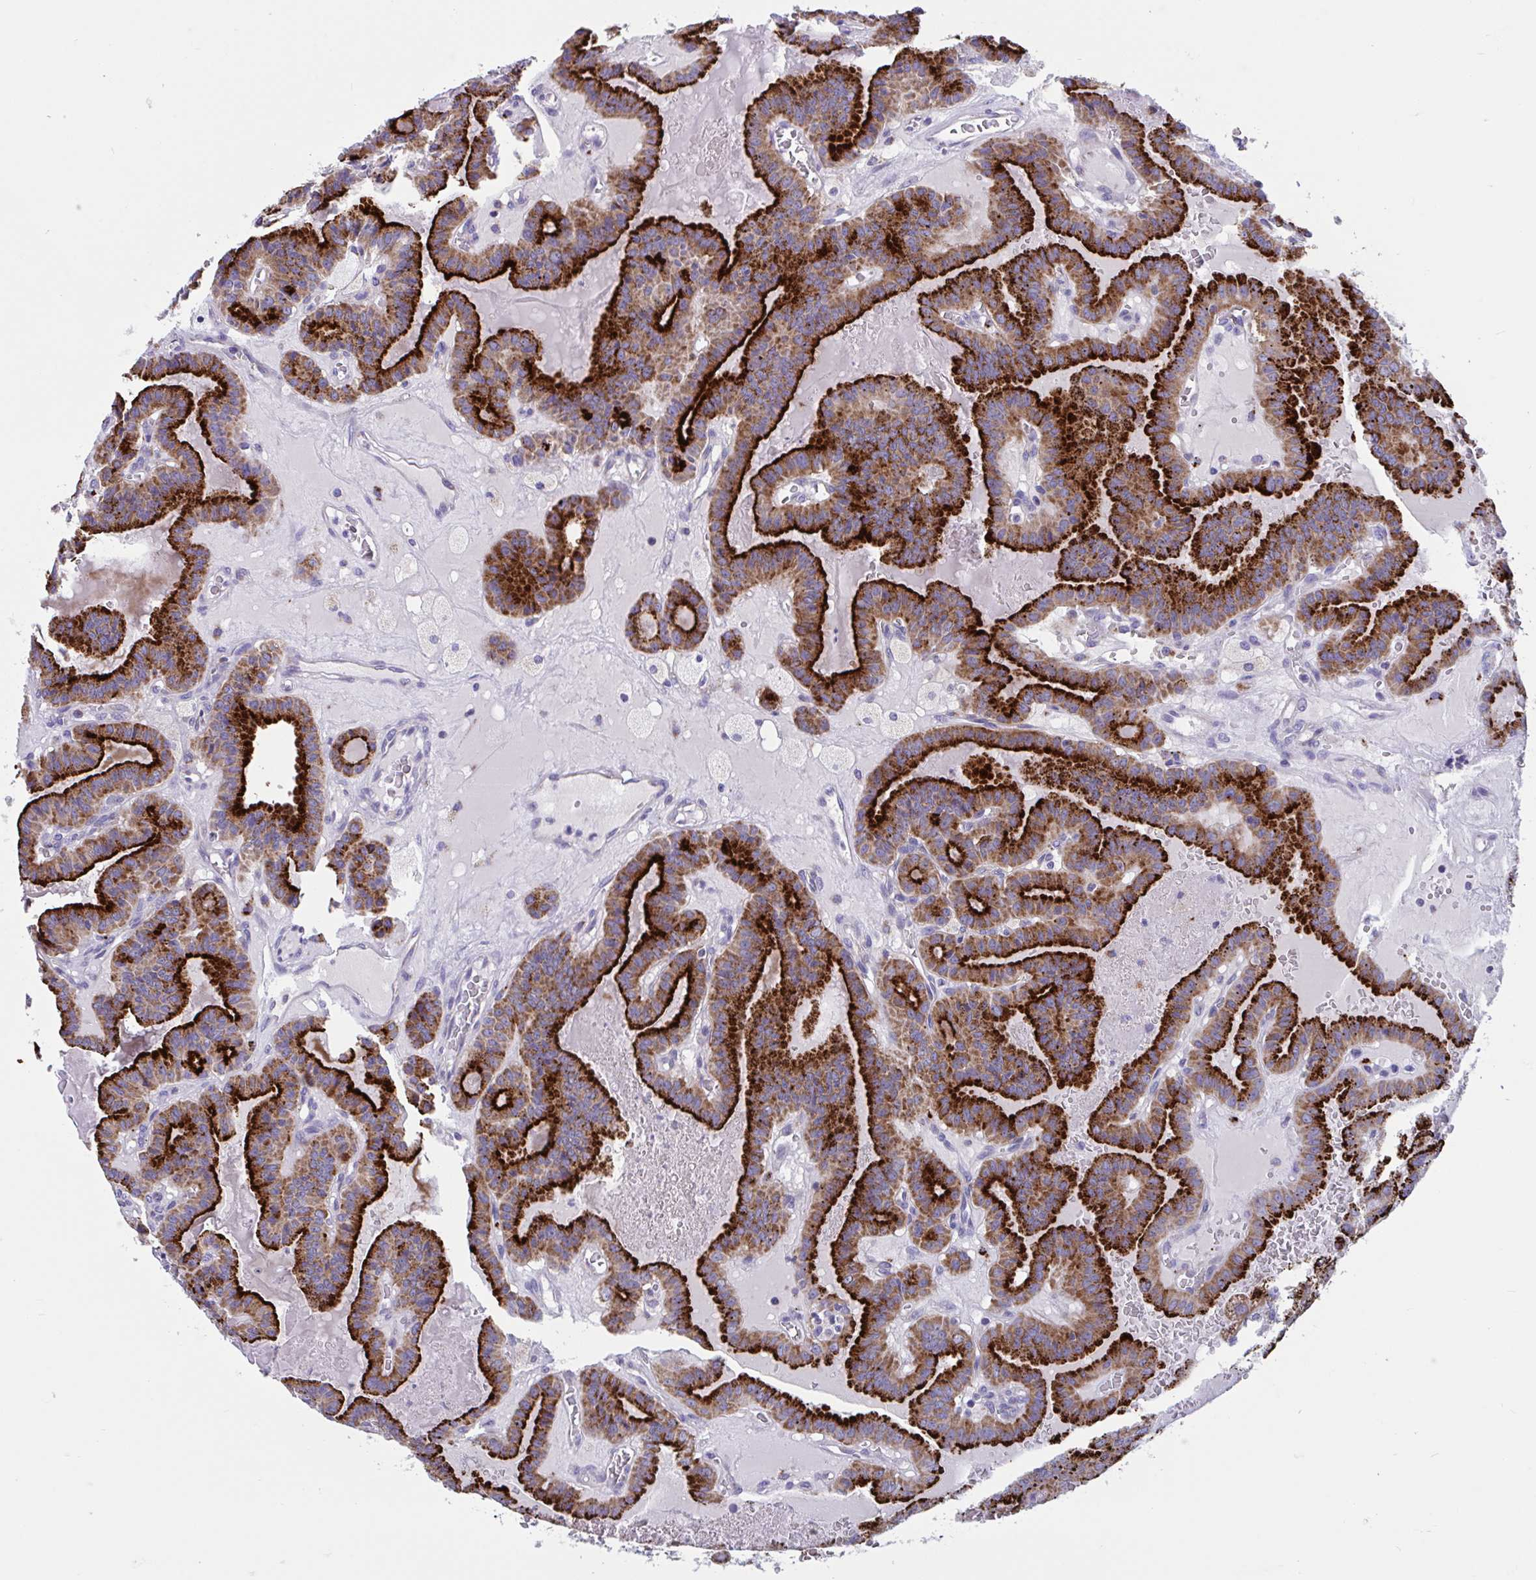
{"staining": {"intensity": "strong", "quantity": ">75%", "location": "cytoplasmic/membranous"}, "tissue": "thyroid cancer", "cell_type": "Tumor cells", "image_type": "cancer", "snomed": [{"axis": "morphology", "description": "Papillary adenocarcinoma, NOS"}, {"axis": "topography", "description": "Thyroid gland"}], "caption": "A high amount of strong cytoplasmic/membranous staining is seen in about >75% of tumor cells in papillary adenocarcinoma (thyroid) tissue.", "gene": "OR13A1", "patient": {"sex": "male", "age": 87}}